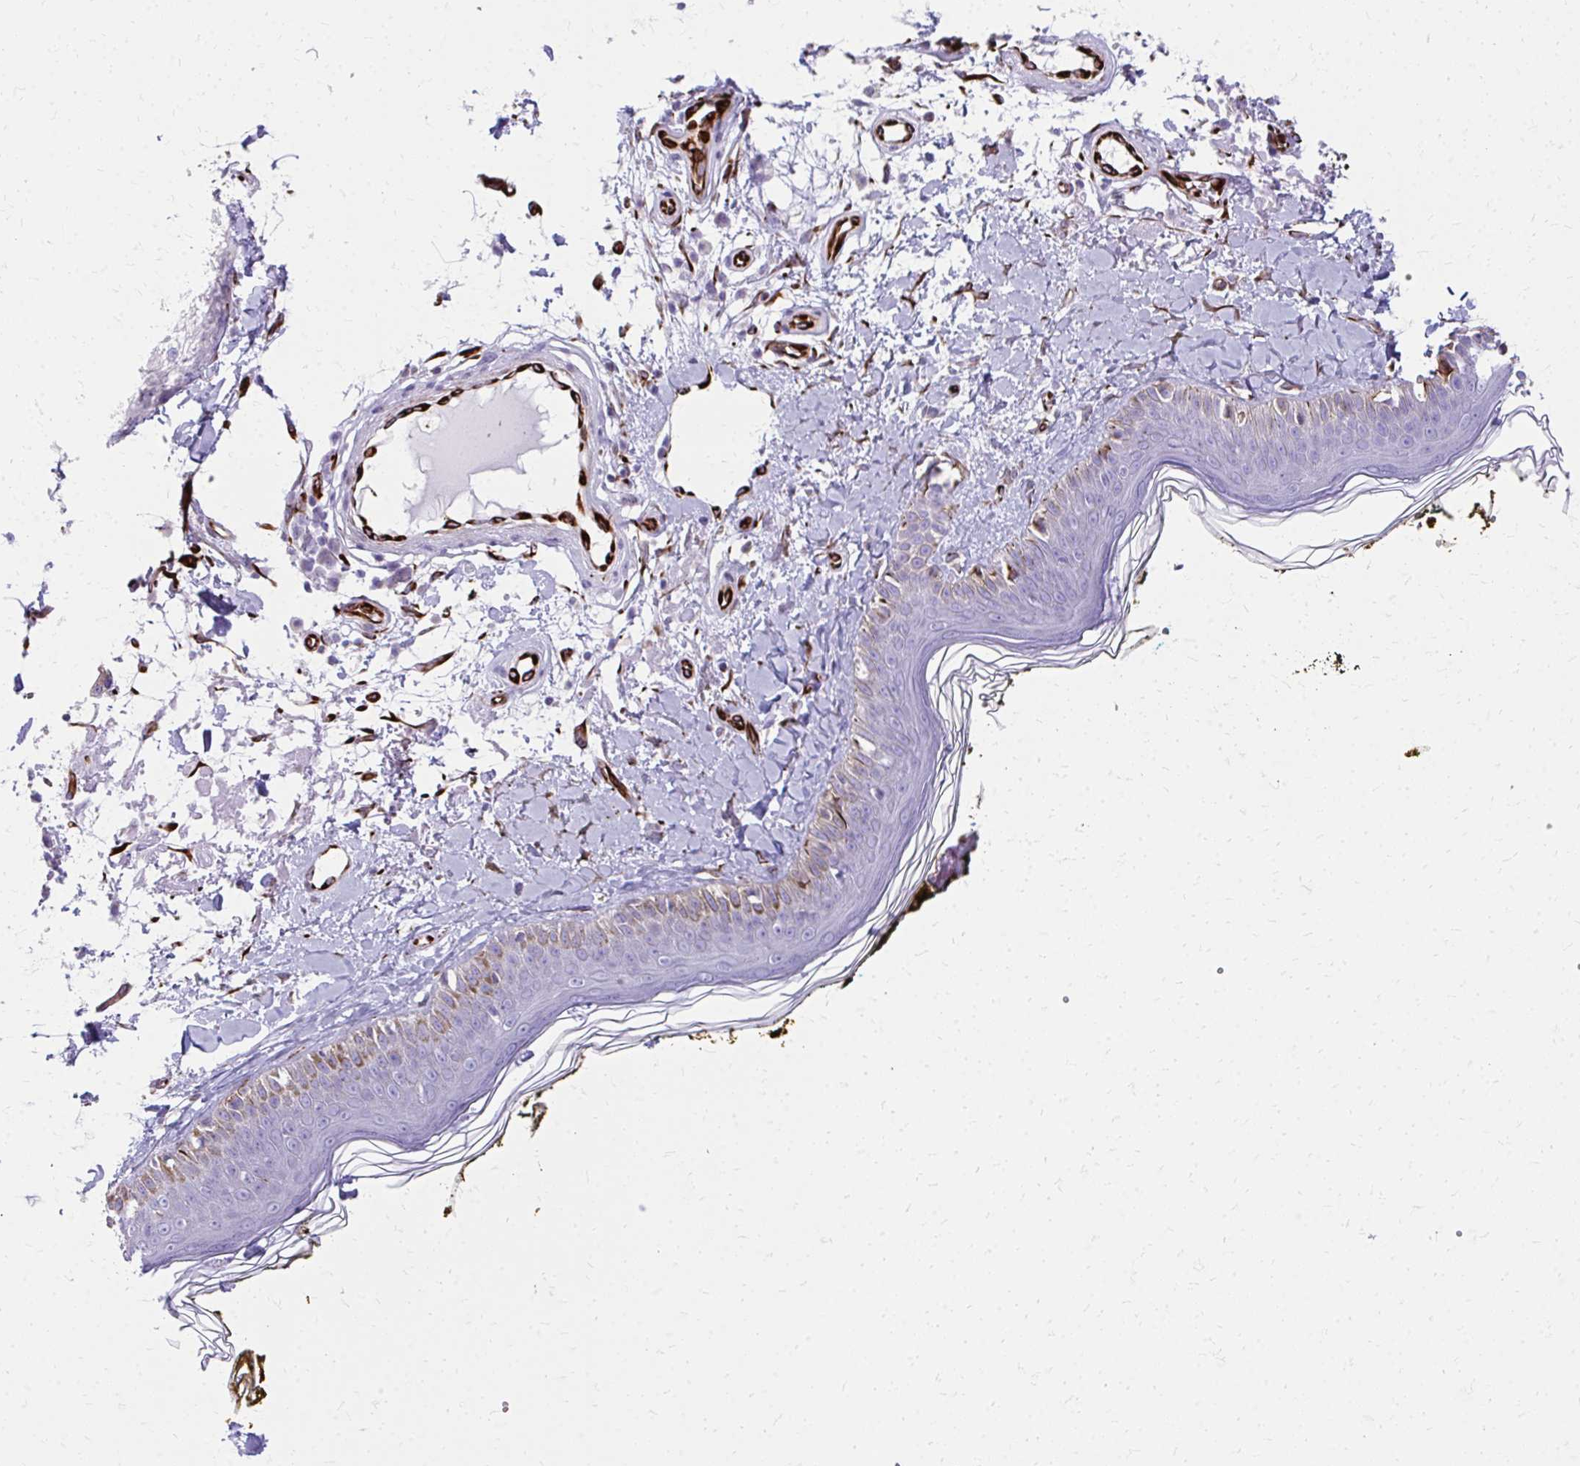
{"staining": {"intensity": "negative", "quantity": "none", "location": "none"}, "tissue": "skin", "cell_type": "Fibroblasts", "image_type": "normal", "snomed": [{"axis": "morphology", "description": "Normal tissue, NOS"}, {"axis": "topography", "description": "Skin"}], "caption": "Benign skin was stained to show a protein in brown. There is no significant staining in fibroblasts.", "gene": "TRIM6", "patient": {"sex": "male", "age": 76}}